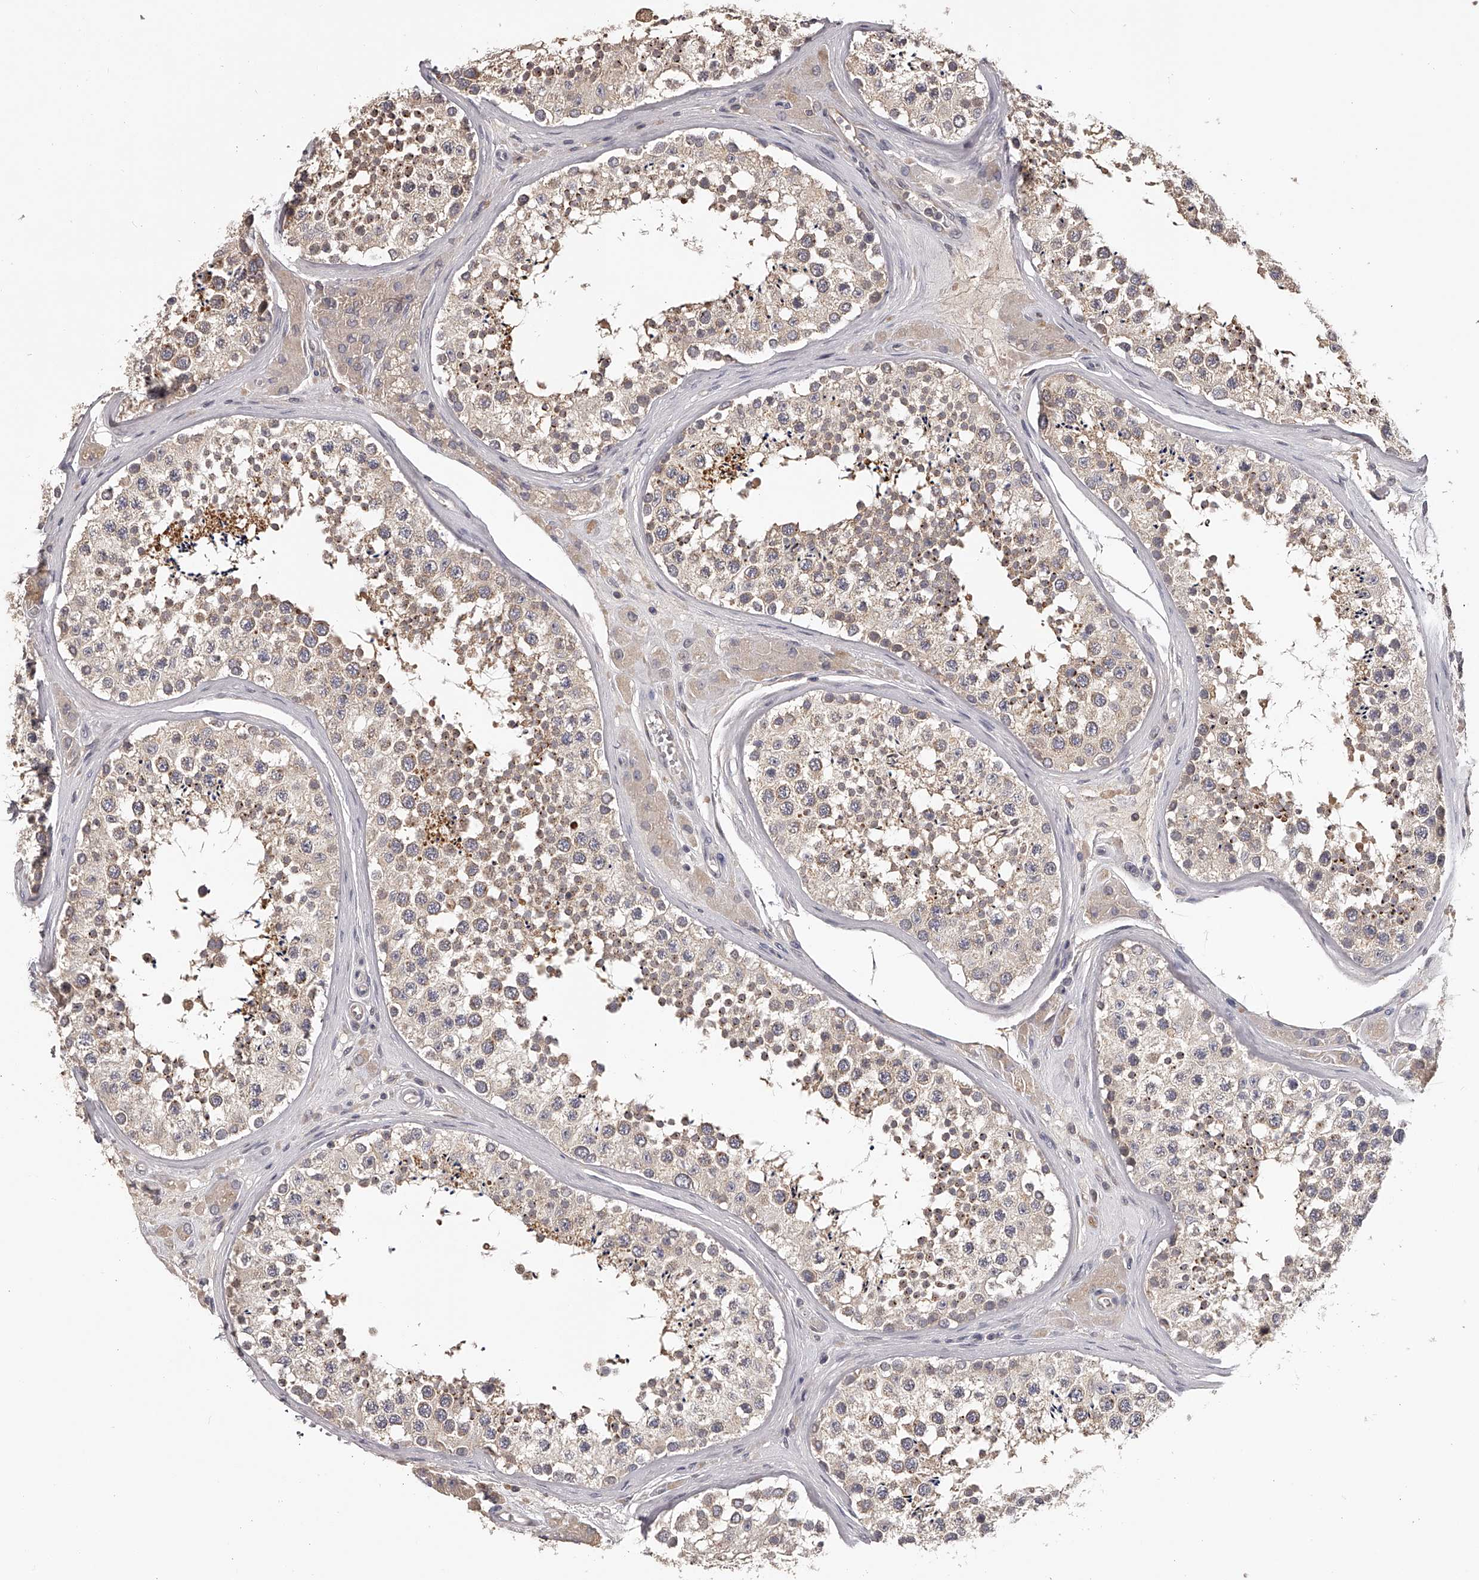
{"staining": {"intensity": "moderate", "quantity": ">75%", "location": "cytoplasmic/membranous"}, "tissue": "testis", "cell_type": "Cells in seminiferous ducts", "image_type": "normal", "snomed": [{"axis": "morphology", "description": "Normal tissue, NOS"}, {"axis": "topography", "description": "Testis"}], "caption": "High-magnification brightfield microscopy of benign testis stained with DAB (brown) and counterstained with hematoxylin (blue). cells in seminiferous ducts exhibit moderate cytoplasmic/membranous staining is present in approximately>75% of cells. (Stains: DAB in brown, nuclei in blue, Microscopy: brightfield microscopy at high magnification).", "gene": "TNN", "patient": {"sex": "male", "age": 46}}